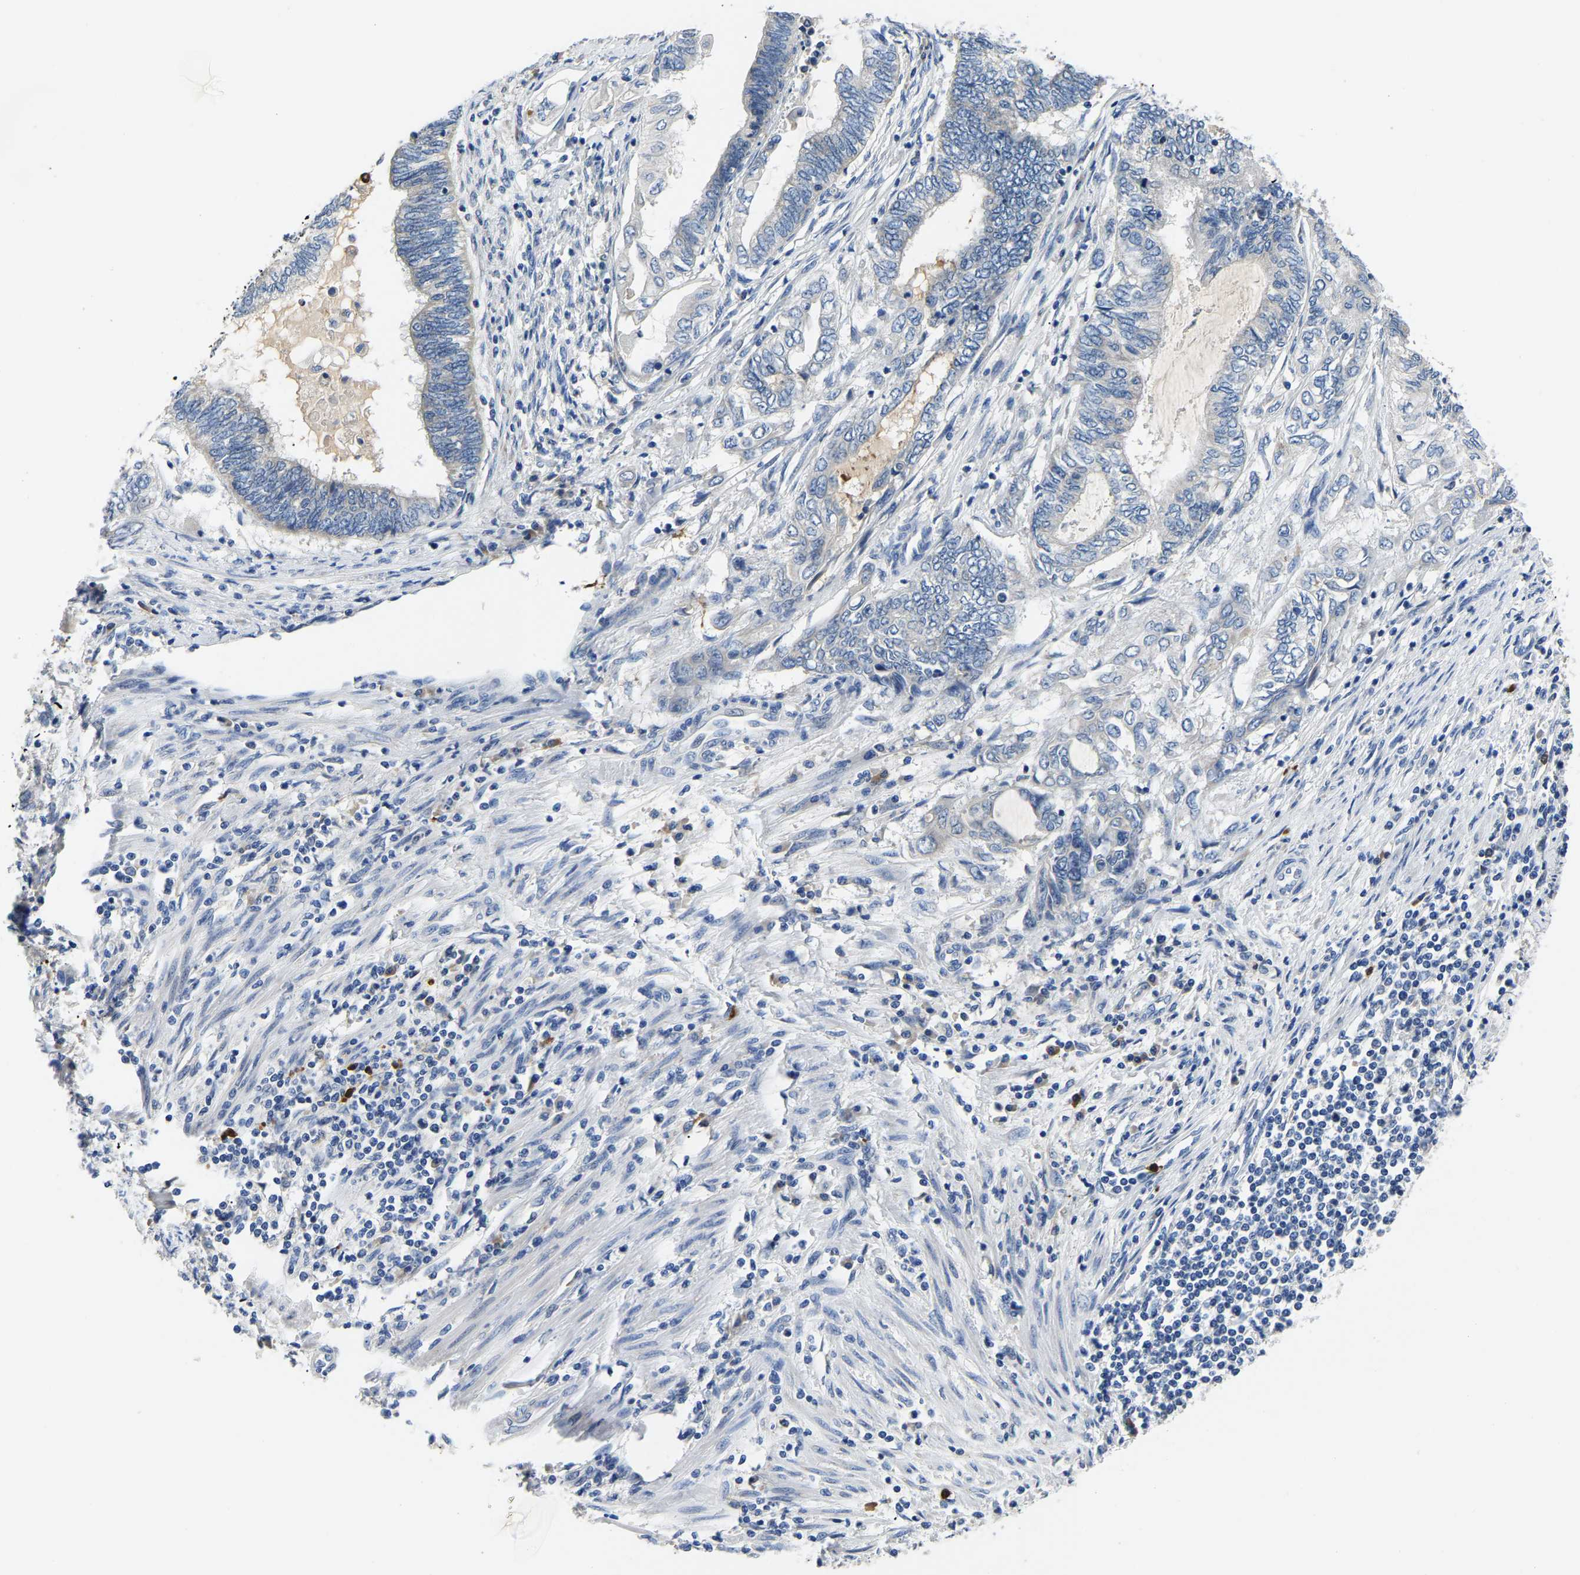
{"staining": {"intensity": "negative", "quantity": "none", "location": "none"}, "tissue": "endometrial cancer", "cell_type": "Tumor cells", "image_type": "cancer", "snomed": [{"axis": "morphology", "description": "Adenocarcinoma, NOS"}, {"axis": "topography", "description": "Uterus"}, {"axis": "topography", "description": "Endometrium"}], "caption": "DAB immunohistochemical staining of adenocarcinoma (endometrial) shows no significant expression in tumor cells. (Brightfield microscopy of DAB (3,3'-diaminobenzidine) immunohistochemistry at high magnification).", "gene": "TOR1B", "patient": {"sex": "female", "age": 70}}